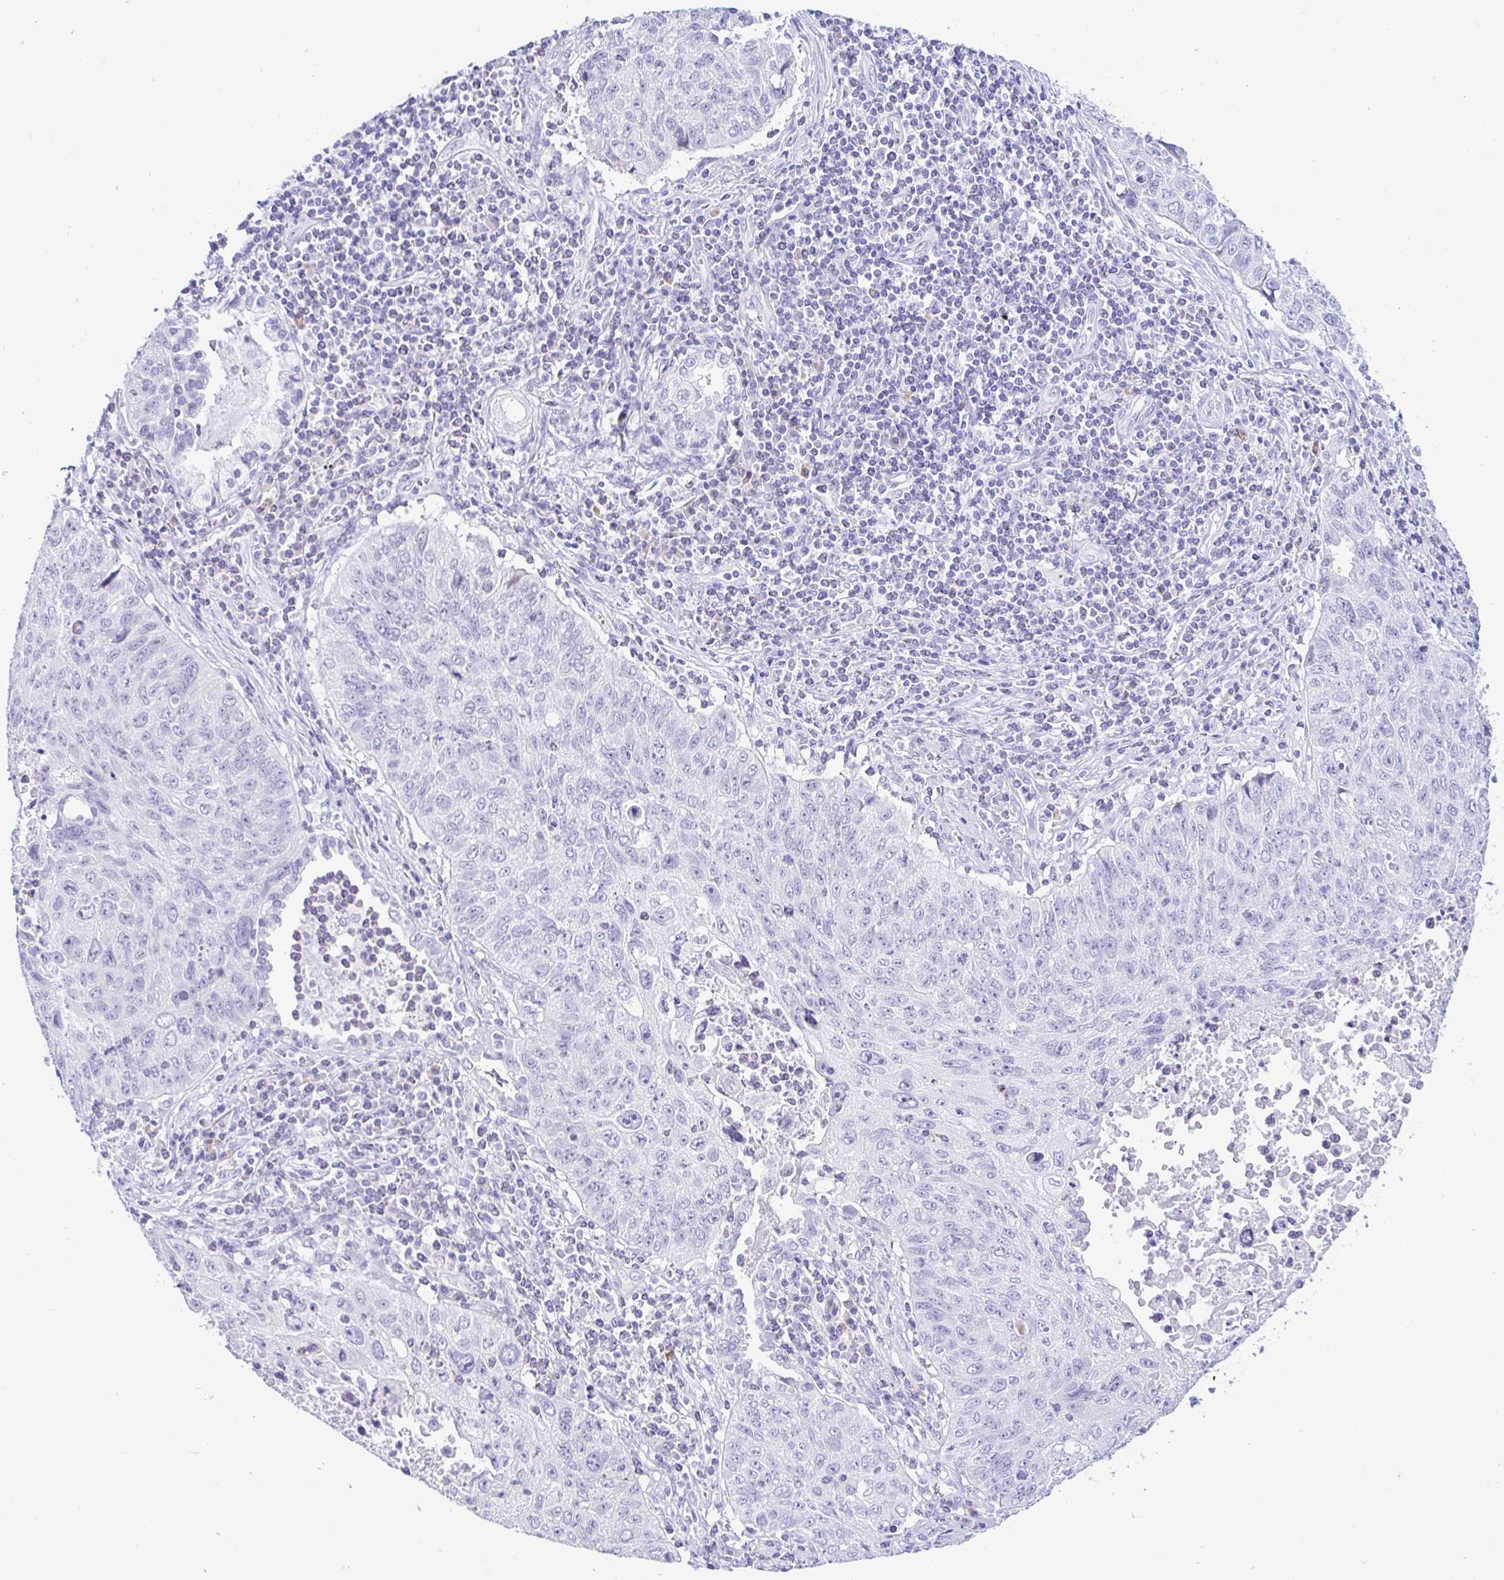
{"staining": {"intensity": "negative", "quantity": "none", "location": "none"}, "tissue": "lung cancer", "cell_type": "Tumor cells", "image_type": "cancer", "snomed": [{"axis": "morphology", "description": "Normal morphology"}, {"axis": "morphology", "description": "Aneuploidy"}, {"axis": "morphology", "description": "Squamous cell carcinoma, NOS"}, {"axis": "topography", "description": "Lymph node"}, {"axis": "topography", "description": "Lung"}], "caption": "Tumor cells show no significant staining in lung cancer.", "gene": "BEST1", "patient": {"sex": "female", "age": 76}}